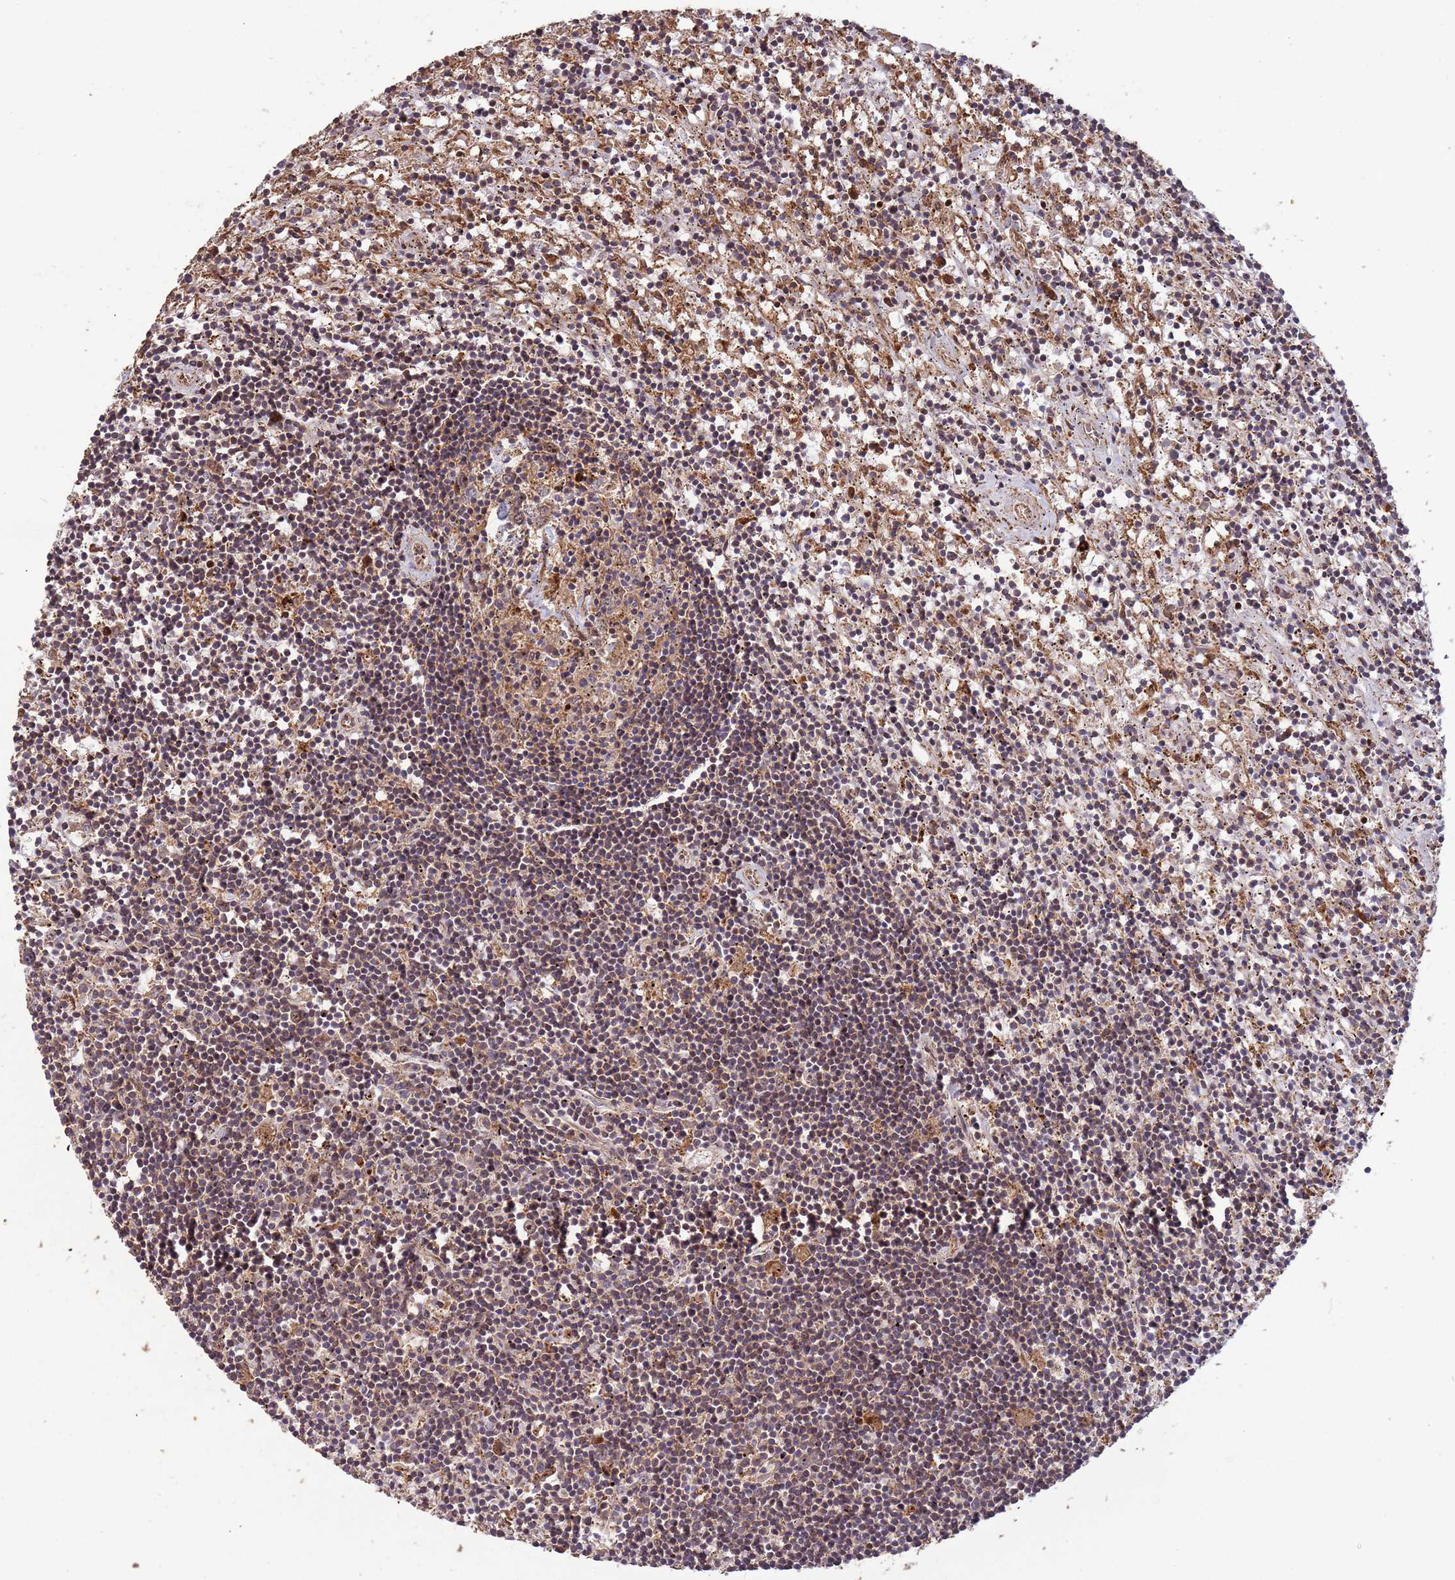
{"staining": {"intensity": "weak", "quantity": "25%-75%", "location": "cytoplasmic/membranous"}, "tissue": "lymphoma", "cell_type": "Tumor cells", "image_type": "cancer", "snomed": [{"axis": "morphology", "description": "Malignant lymphoma, non-Hodgkin's type, Low grade"}, {"axis": "topography", "description": "Spleen"}], "caption": "Approximately 25%-75% of tumor cells in lymphoma show weak cytoplasmic/membranous protein positivity as visualized by brown immunohistochemical staining.", "gene": "ZNF428", "patient": {"sex": "male", "age": 76}}